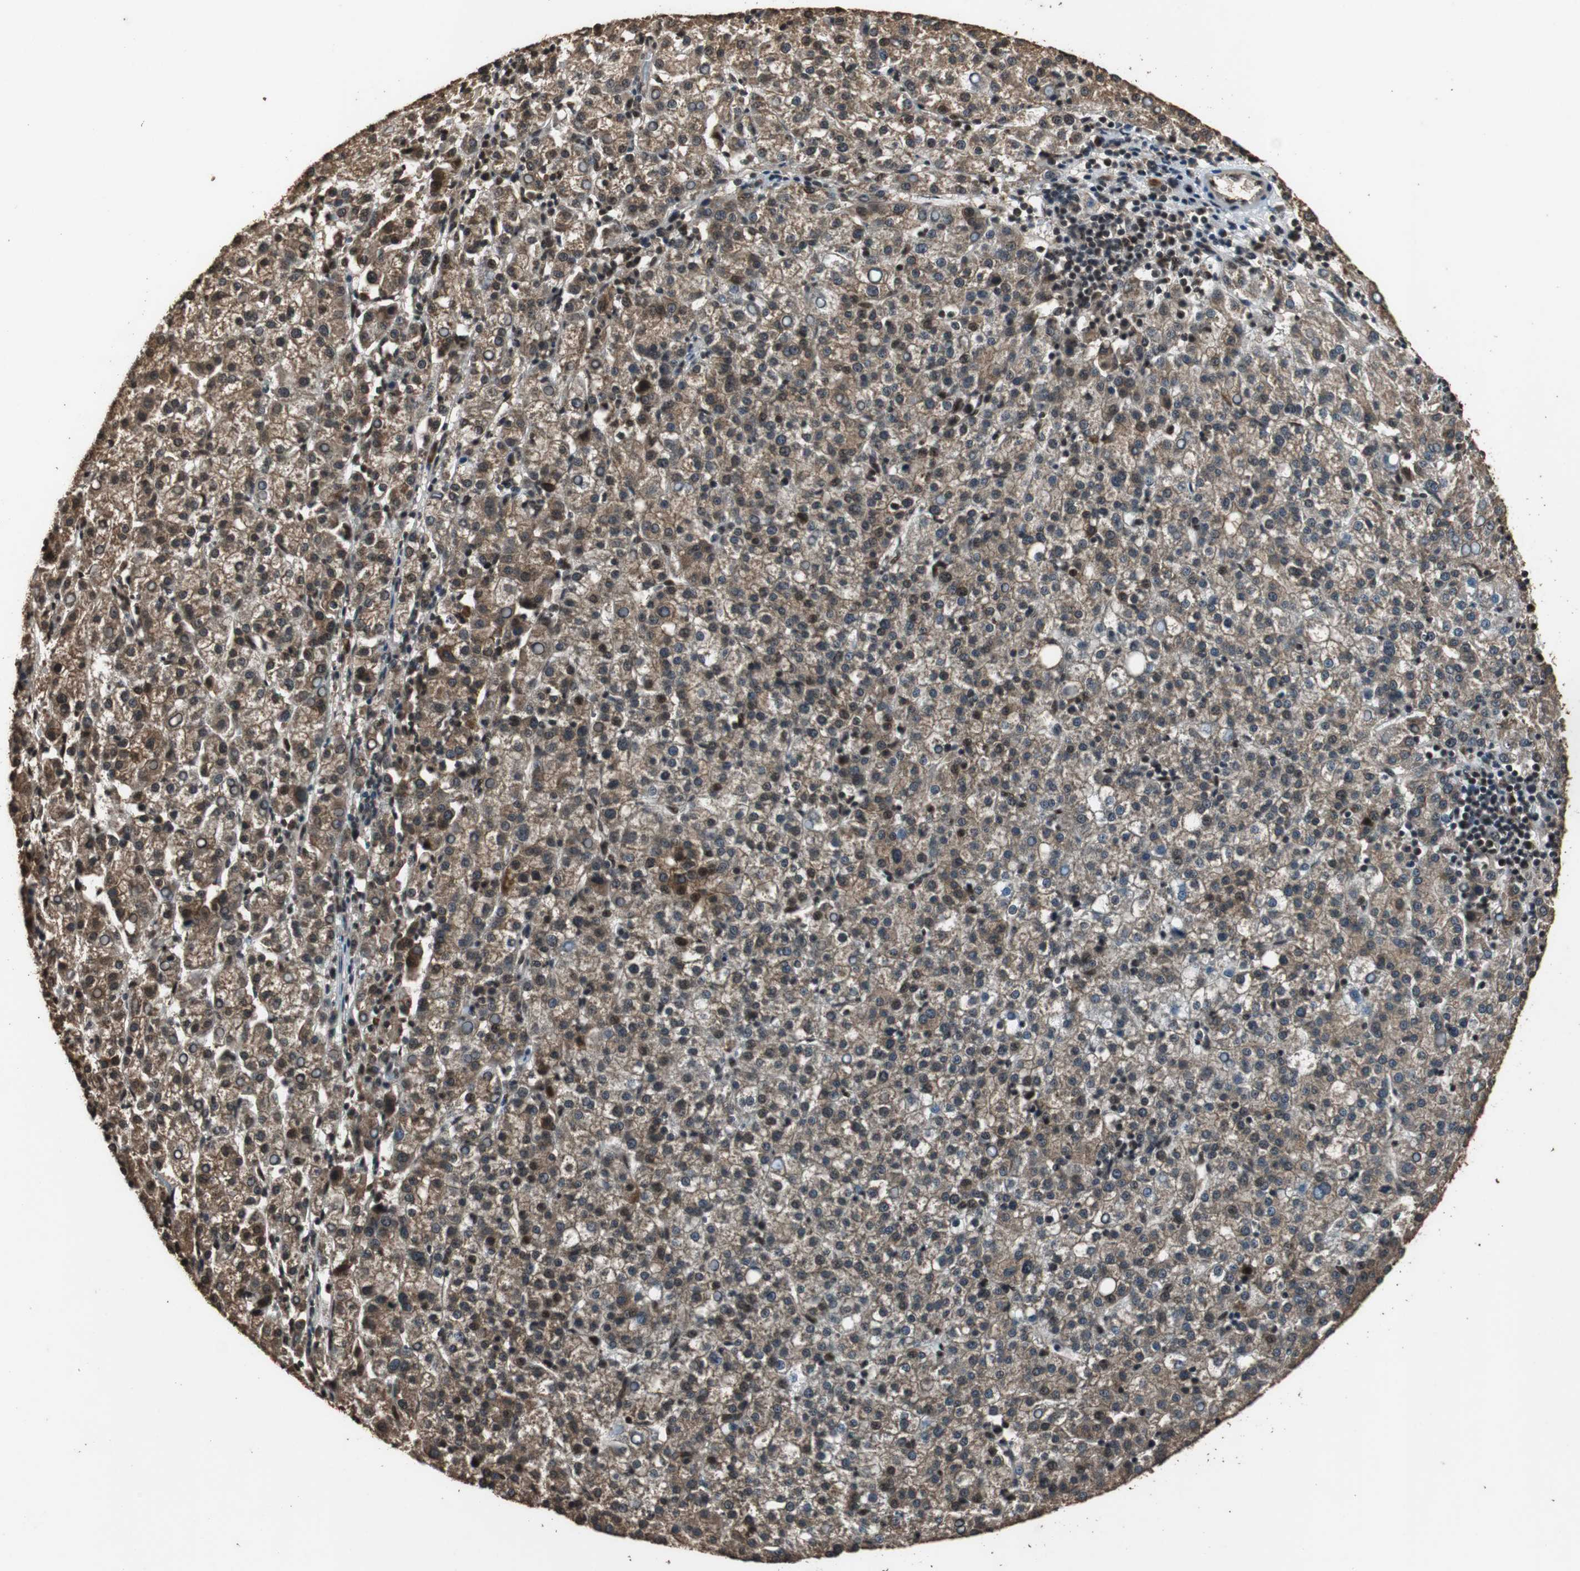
{"staining": {"intensity": "strong", "quantity": ">75%", "location": "cytoplasmic/membranous,nuclear"}, "tissue": "liver cancer", "cell_type": "Tumor cells", "image_type": "cancer", "snomed": [{"axis": "morphology", "description": "Carcinoma, Hepatocellular, NOS"}, {"axis": "topography", "description": "Liver"}], "caption": "Liver cancer (hepatocellular carcinoma) tissue reveals strong cytoplasmic/membranous and nuclear expression in approximately >75% of tumor cells, visualized by immunohistochemistry.", "gene": "ZNF18", "patient": {"sex": "female", "age": 58}}